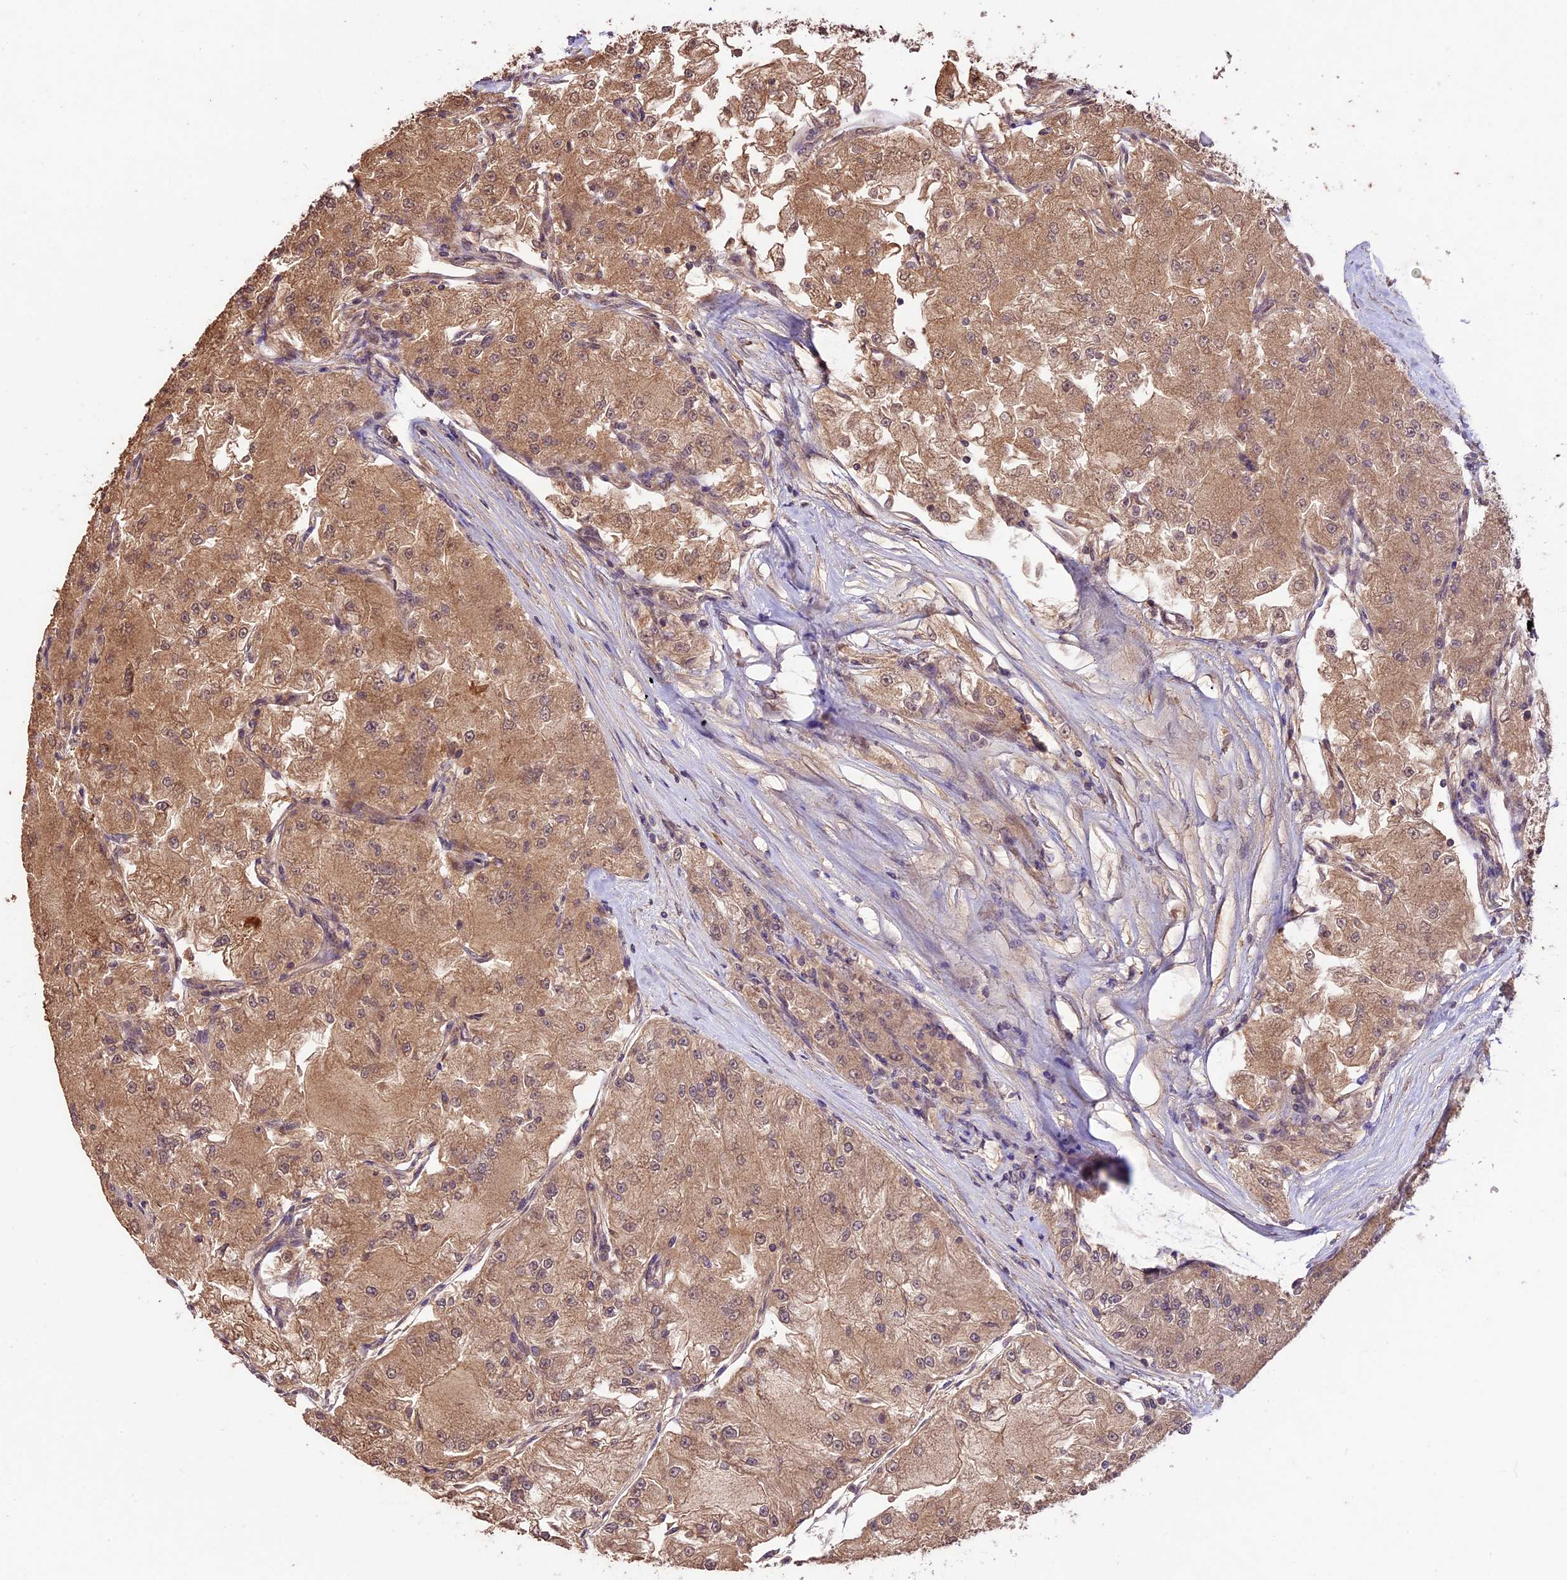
{"staining": {"intensity": "moderate", "quantity": ">75%", "location": "cytoplasmic/membranous,nuclear"}, "tissue": "renal cancer", "cell_type": "Tumor cells", "image_type": "cancer", "snomed": [{"axis": "morphology", "description": "Adenocarcinoma, NOS"}, {"axis": "topography", "description": "Kidney"}], "caption": "Protein positivity by IHC demonstrates moderate cytoplasmic/membranous and nuclear positivity in approximately >75% of tumor cells in renal adenocarcinoma.", "gene": "CRLF1", "patient": {"sex": "female", "age": 72}}